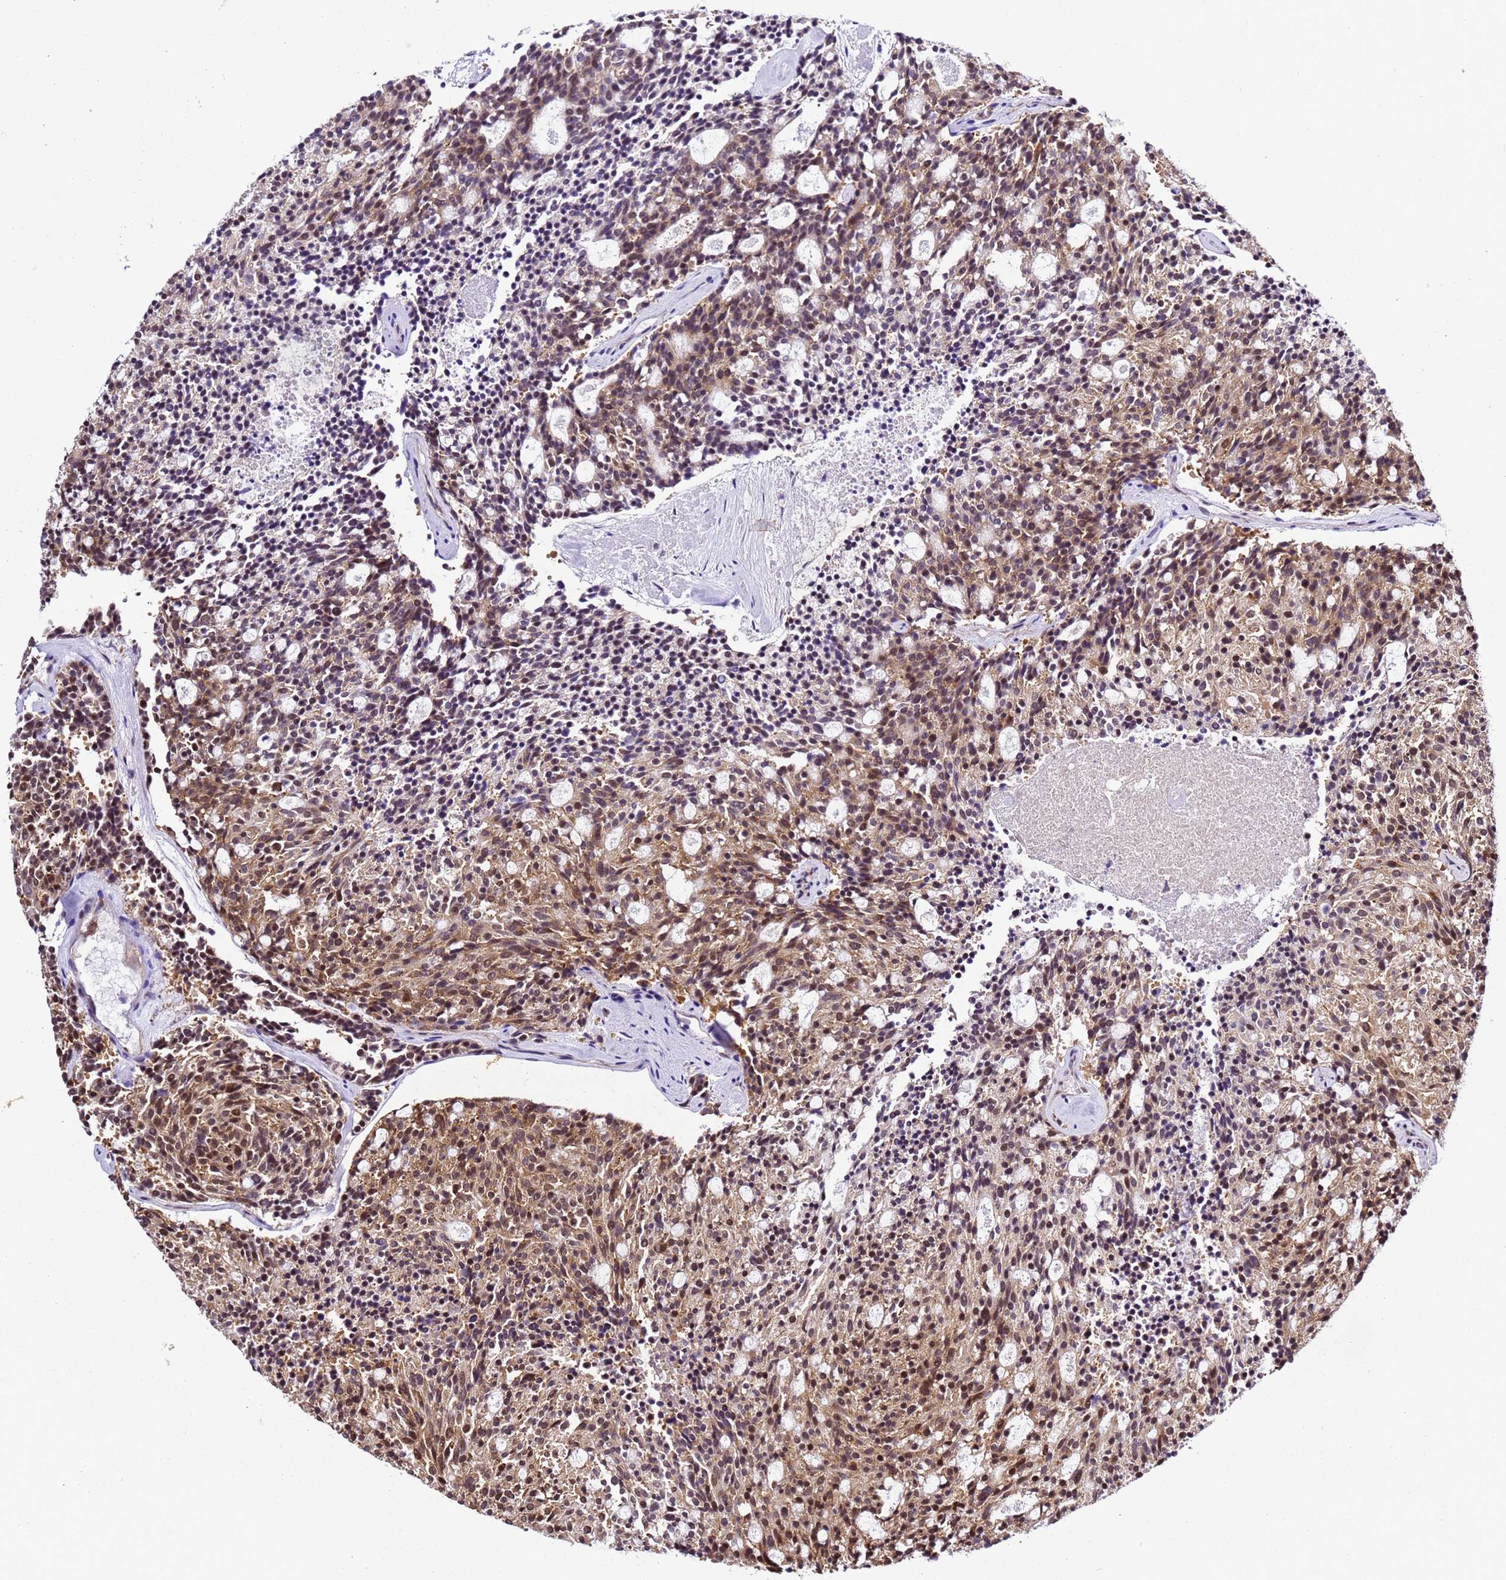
{"staining": {"intensity": "moderate", "quantity": "25%-75%", "location": "cytoplasmic/membranous,nuclear"}, "tissue": "carcinoid", "cell_type": "Tumor cells", "image_type": "cancer", "snomed": [{"axis": "morphology", "description": "Carcinoid, malignant, NOS"}, {"axis": "topography", "description": "Pancreas"}], "caption": "Immunohistochemistry (IHC) photomicrograph of human malignant carcinoid stained for a protein (brown), which displays medium levels of moderate cytoplasmic/membranous and nuclear expression in about 25%-75% of tumor cells.", "gene": "SMN1", "patient": {"sex": "female", "age": 54}}